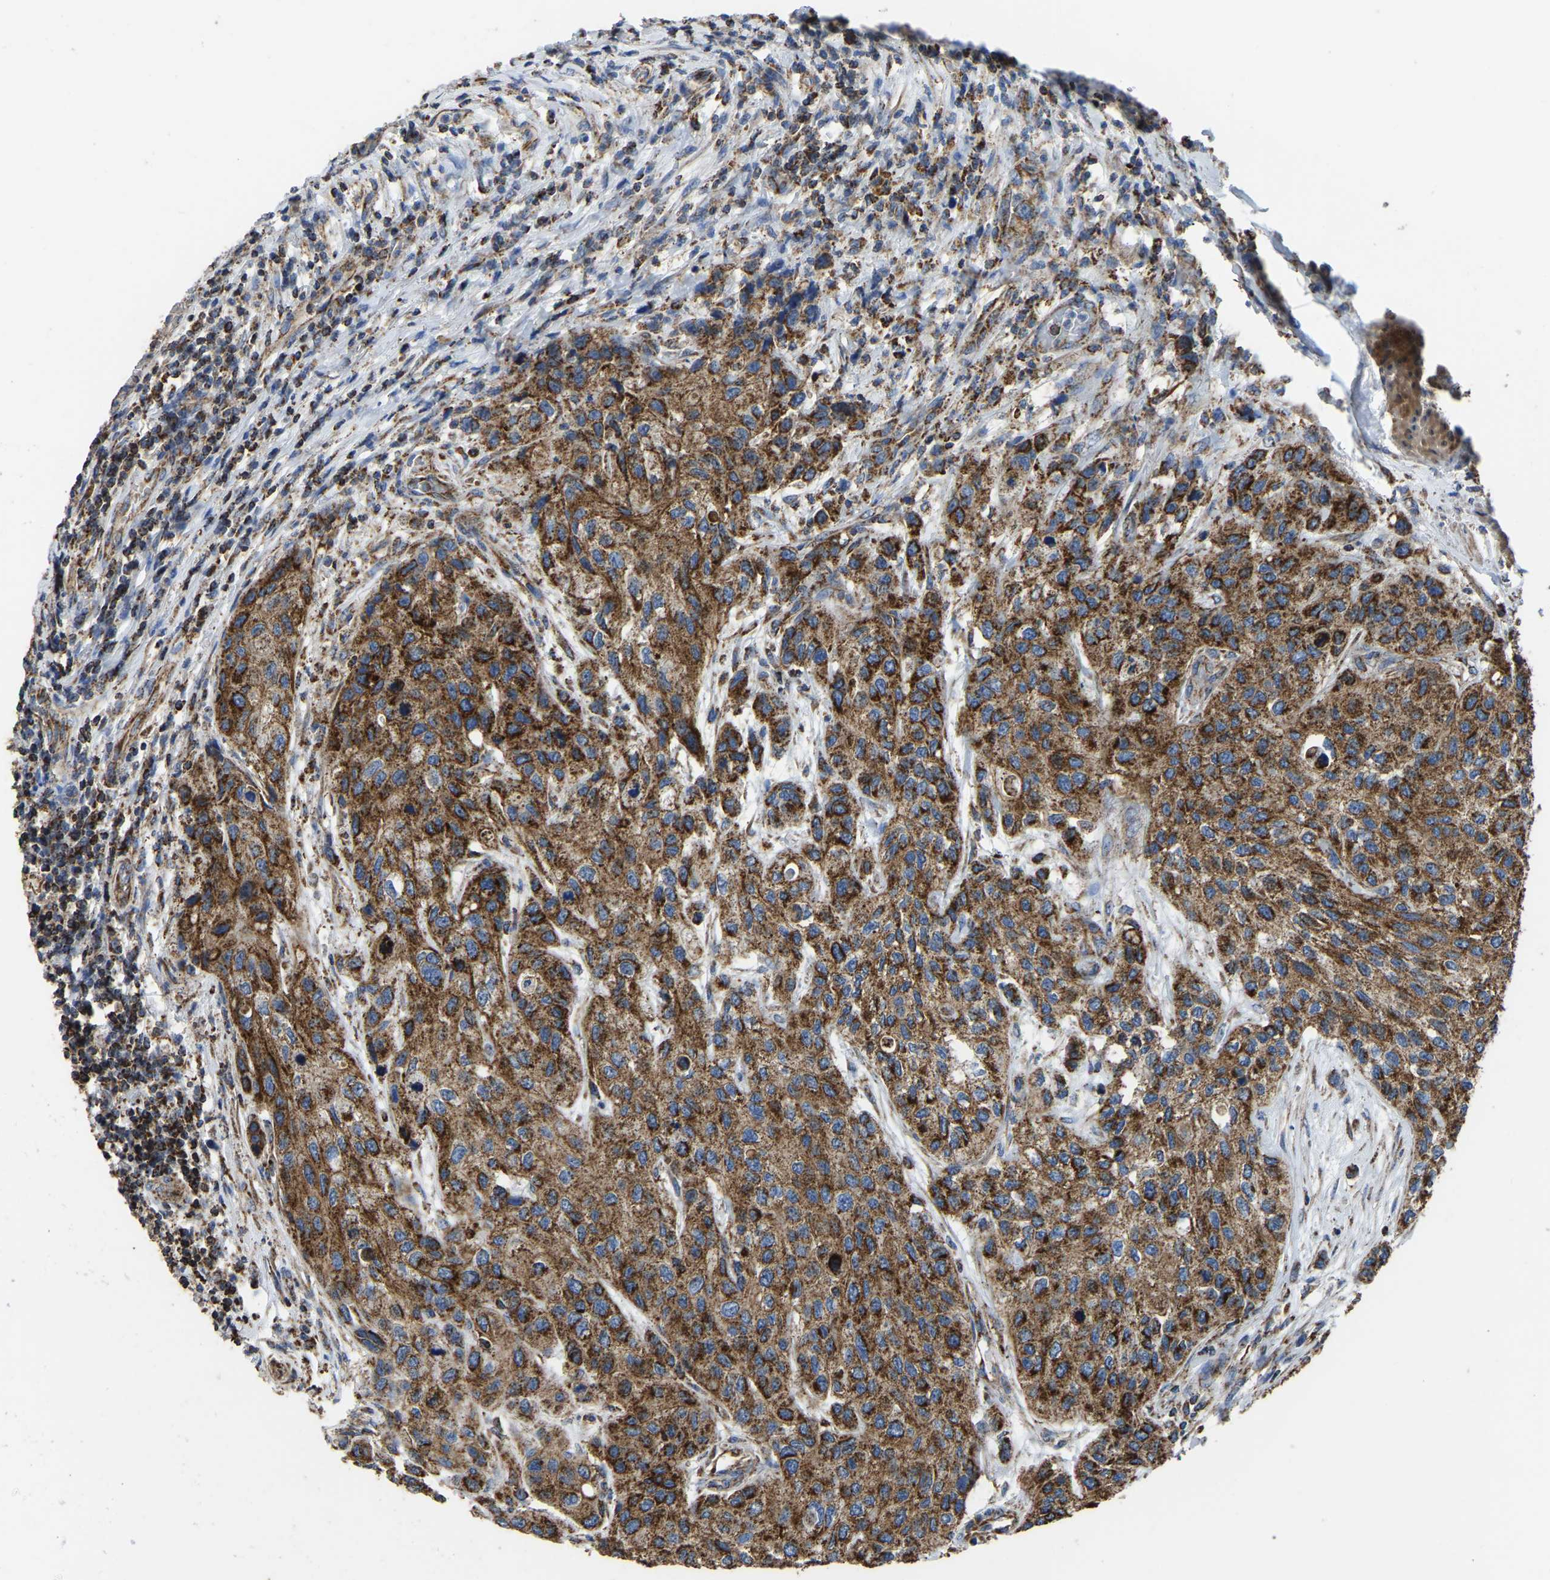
{"staining": {"intensity": "strong", "quantity": ">75%", "location": "cytoplasmic/membranous"}, "tissue": "urothelial cancer", "cell_type": "Tumor cells", "image_type": "cancer", "snomed": [{"axis": "morphology", "description": "Urothelial carcinoma, High grade"}, {"axis": "topography", "description": "Urinary bladder"}], "caption": "A histopathology image showing strong cytoplasmic/membranous staining in approximately >75% of tumor cells in high-grade urothelial carcinoma, as visualized by brown immunohistochemical staining.", "gene": "ETFA", "patient": {"sex": "female", "age": 56}}